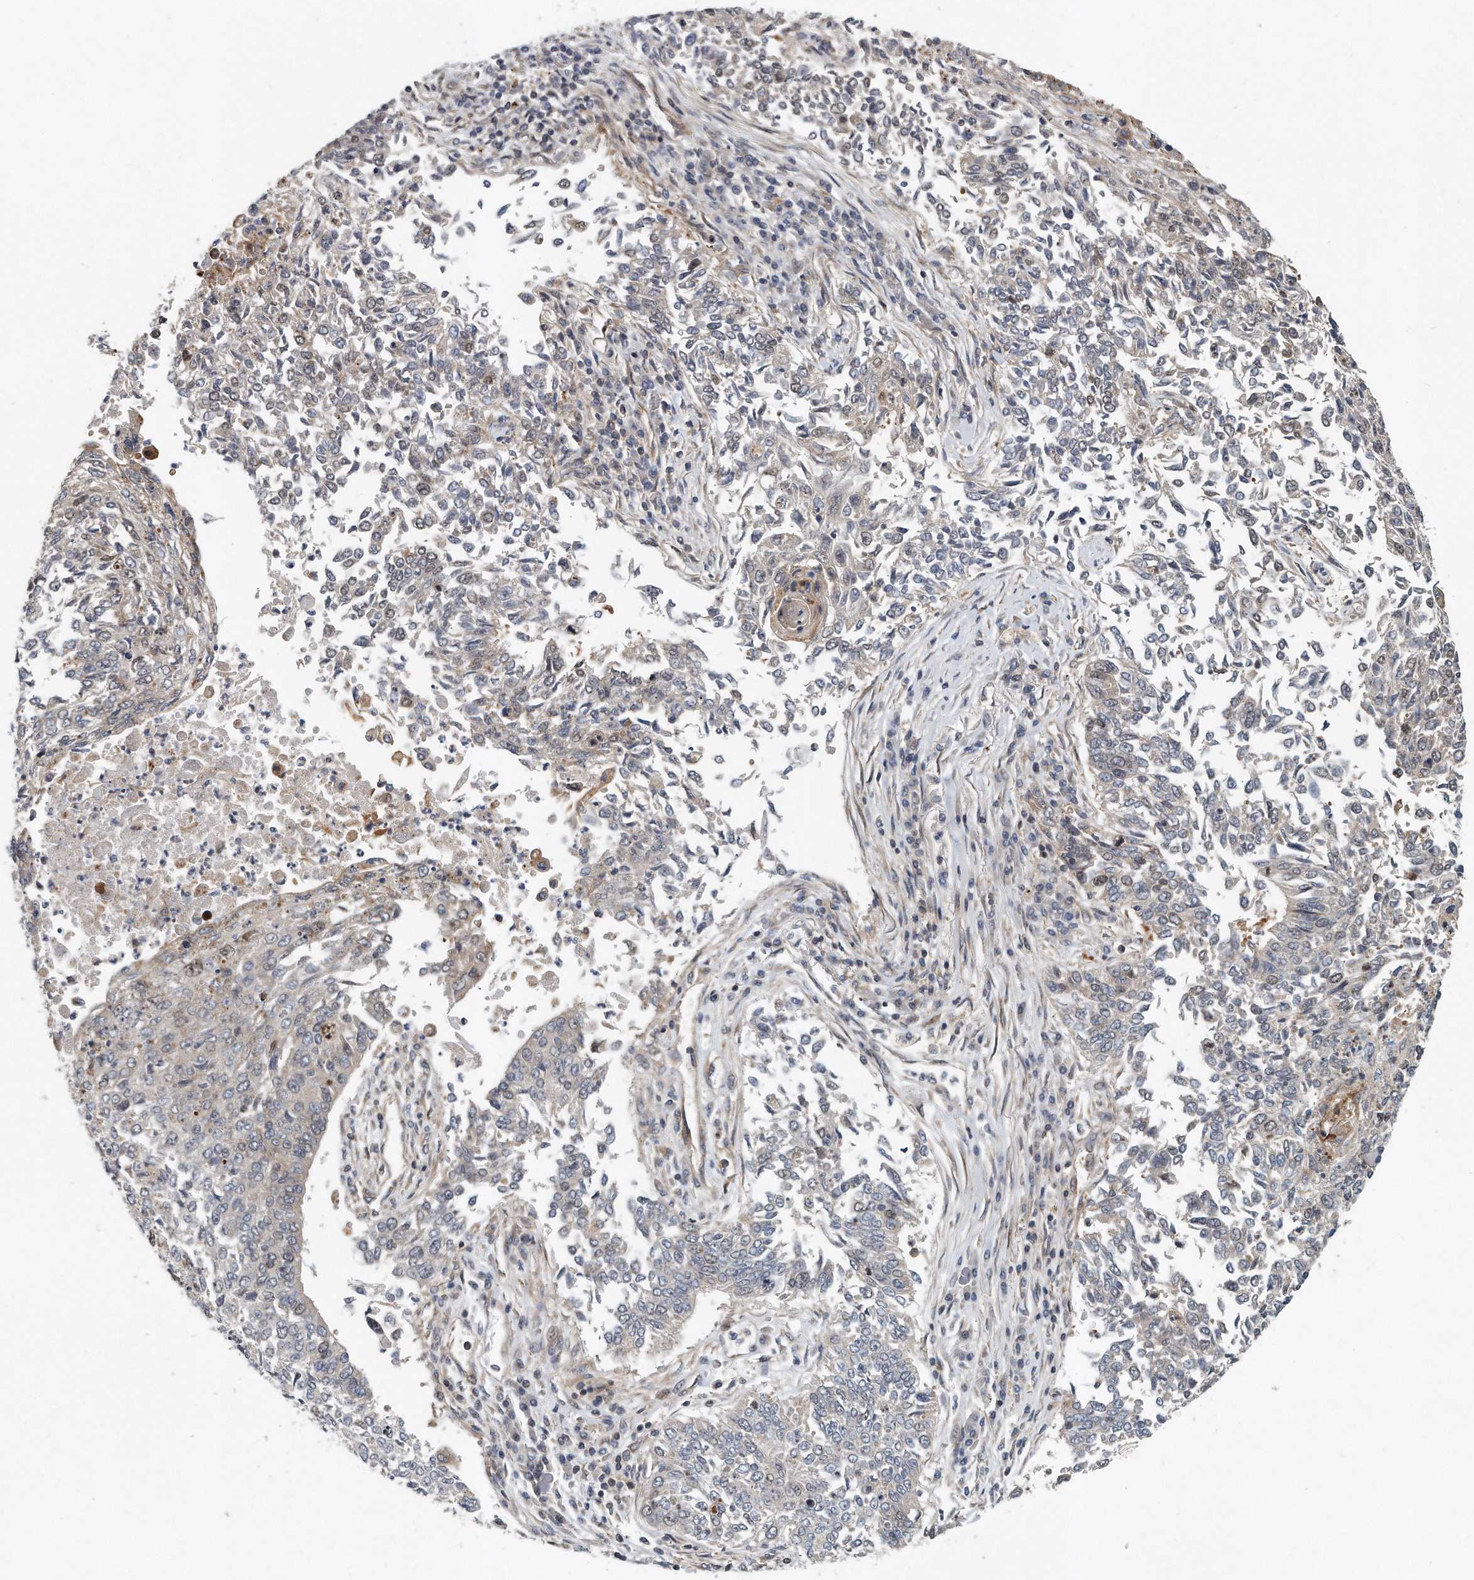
{"staining": {"intensity": "negative", "quantity": "none", "location": "none"}, "tissue": "lung cancer", "cell_type": "Tumor cells", "image_type": "cancer", "snomed": [{"axis": "morphology", "description": "Normal tissue, NOS"}, {"axis": "morphology", "description": "Squamous cell carcinoma, NOS"}, {"axis": "topography", "description": "Cartilage tissue"}, {"axis": "topography", "description": "Bronchus"}, {"axis": "topography", "description": "Lung"}, {"axis": "topography", "description": "Peripheral nerve tissue"}], "caption": "DAB immunohistochemical staining of lung cancer reveals no significant positivity in tumor cells. Brightfield microscopy of immunohistochemistry stained with DAB (3,3'-diaminobenzidine) (brown) and hematoxylin (blue), captured at high magnification.", "gene": "PCDH8", "patient": {"sex": "female", "age": 49}}